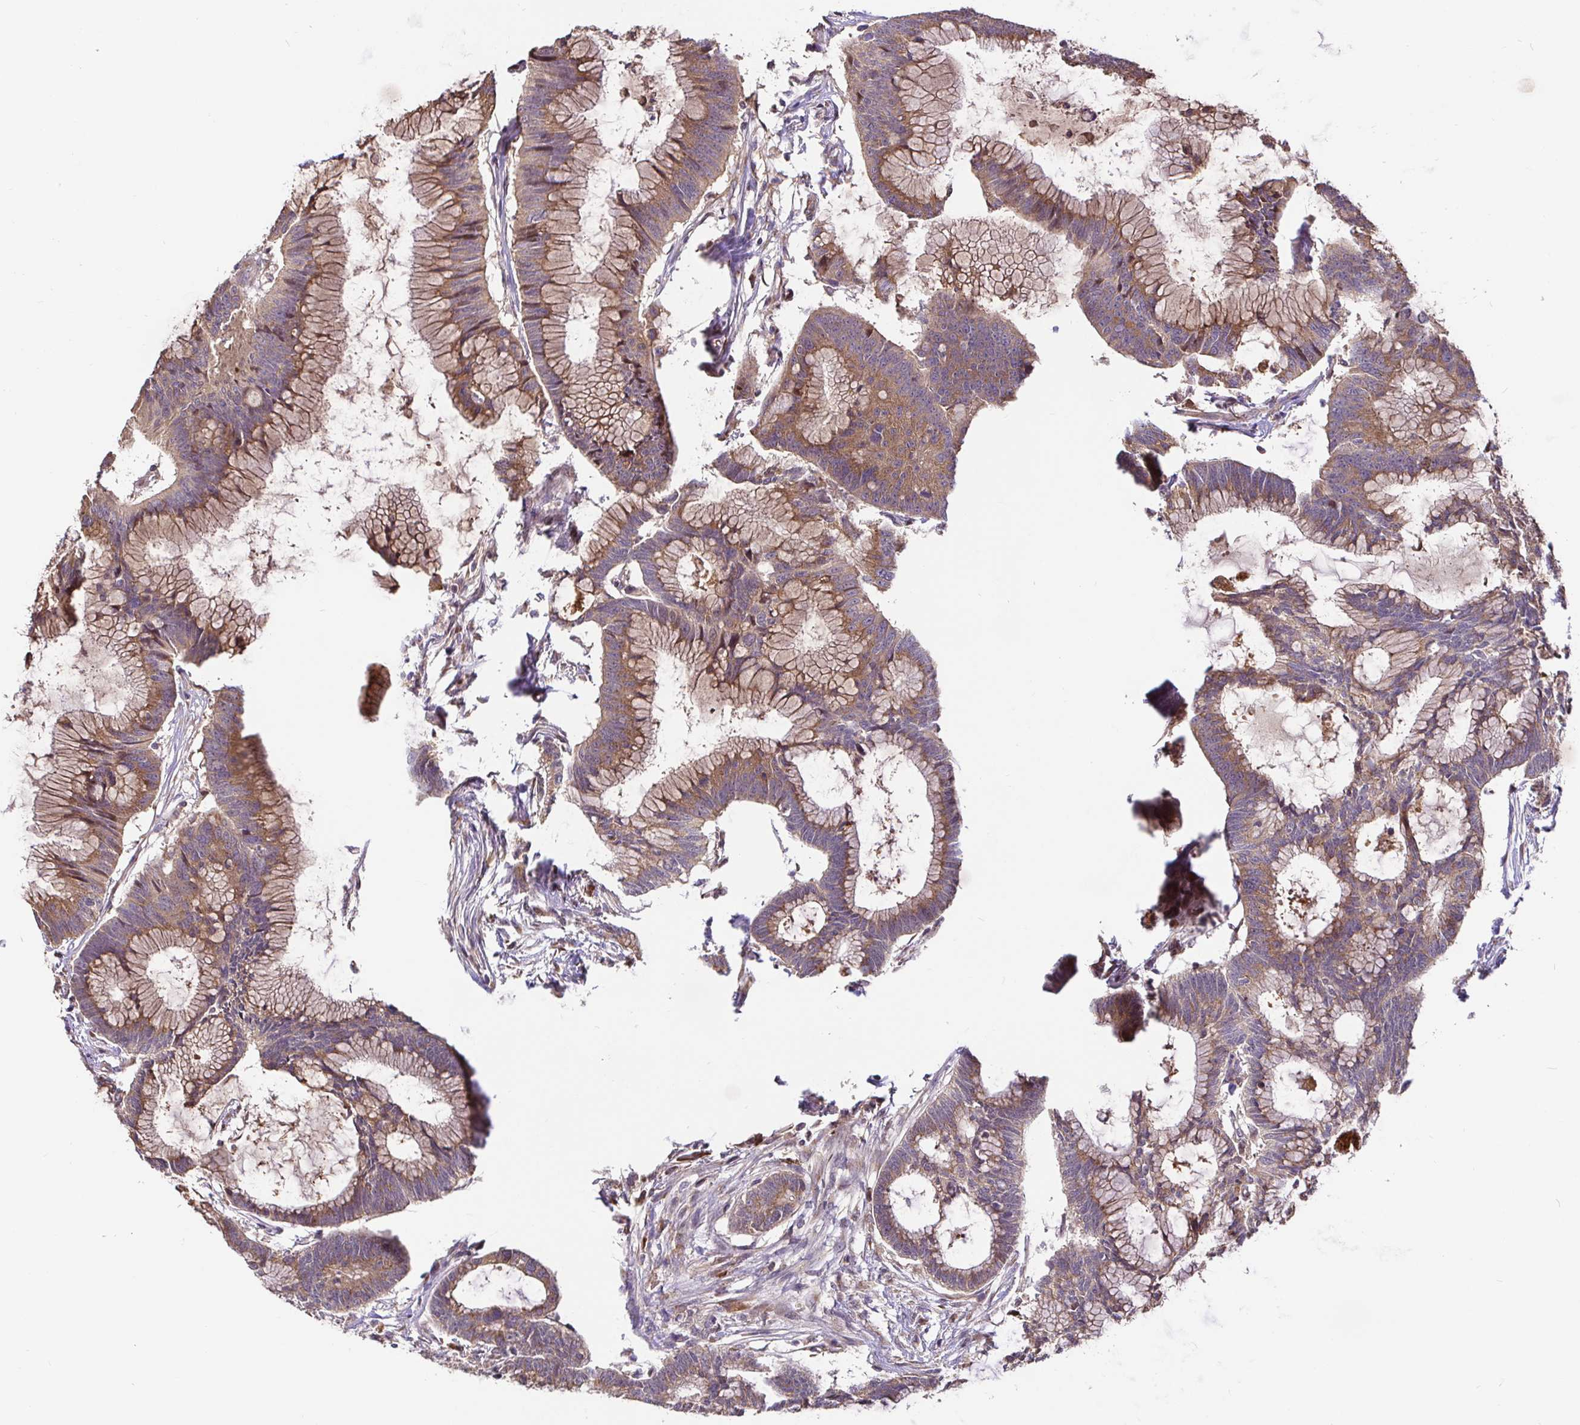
{"staining": {"intensity": "moderate", "quantity": ">75%", "location": "cytoplasmic/membranous"}, "tissue": "colorectal cancer", "cell_type": "Tumor cells", "image_type": "cancer", "snomed": [{"axis": "morphology", "description": "Adenocarcinoma, NOS"}, {"axis": "topography", "description": "Colon"}], "caption": "This histopathology image shows immunohistochemistry staining of colorectal adenocarcinoma, with medium moderate cytoplasmic/membranous positivity in approximately >75% of tumor cells.", "gene": "ELP1", "patient": {"sex": "female", "age": 78}}